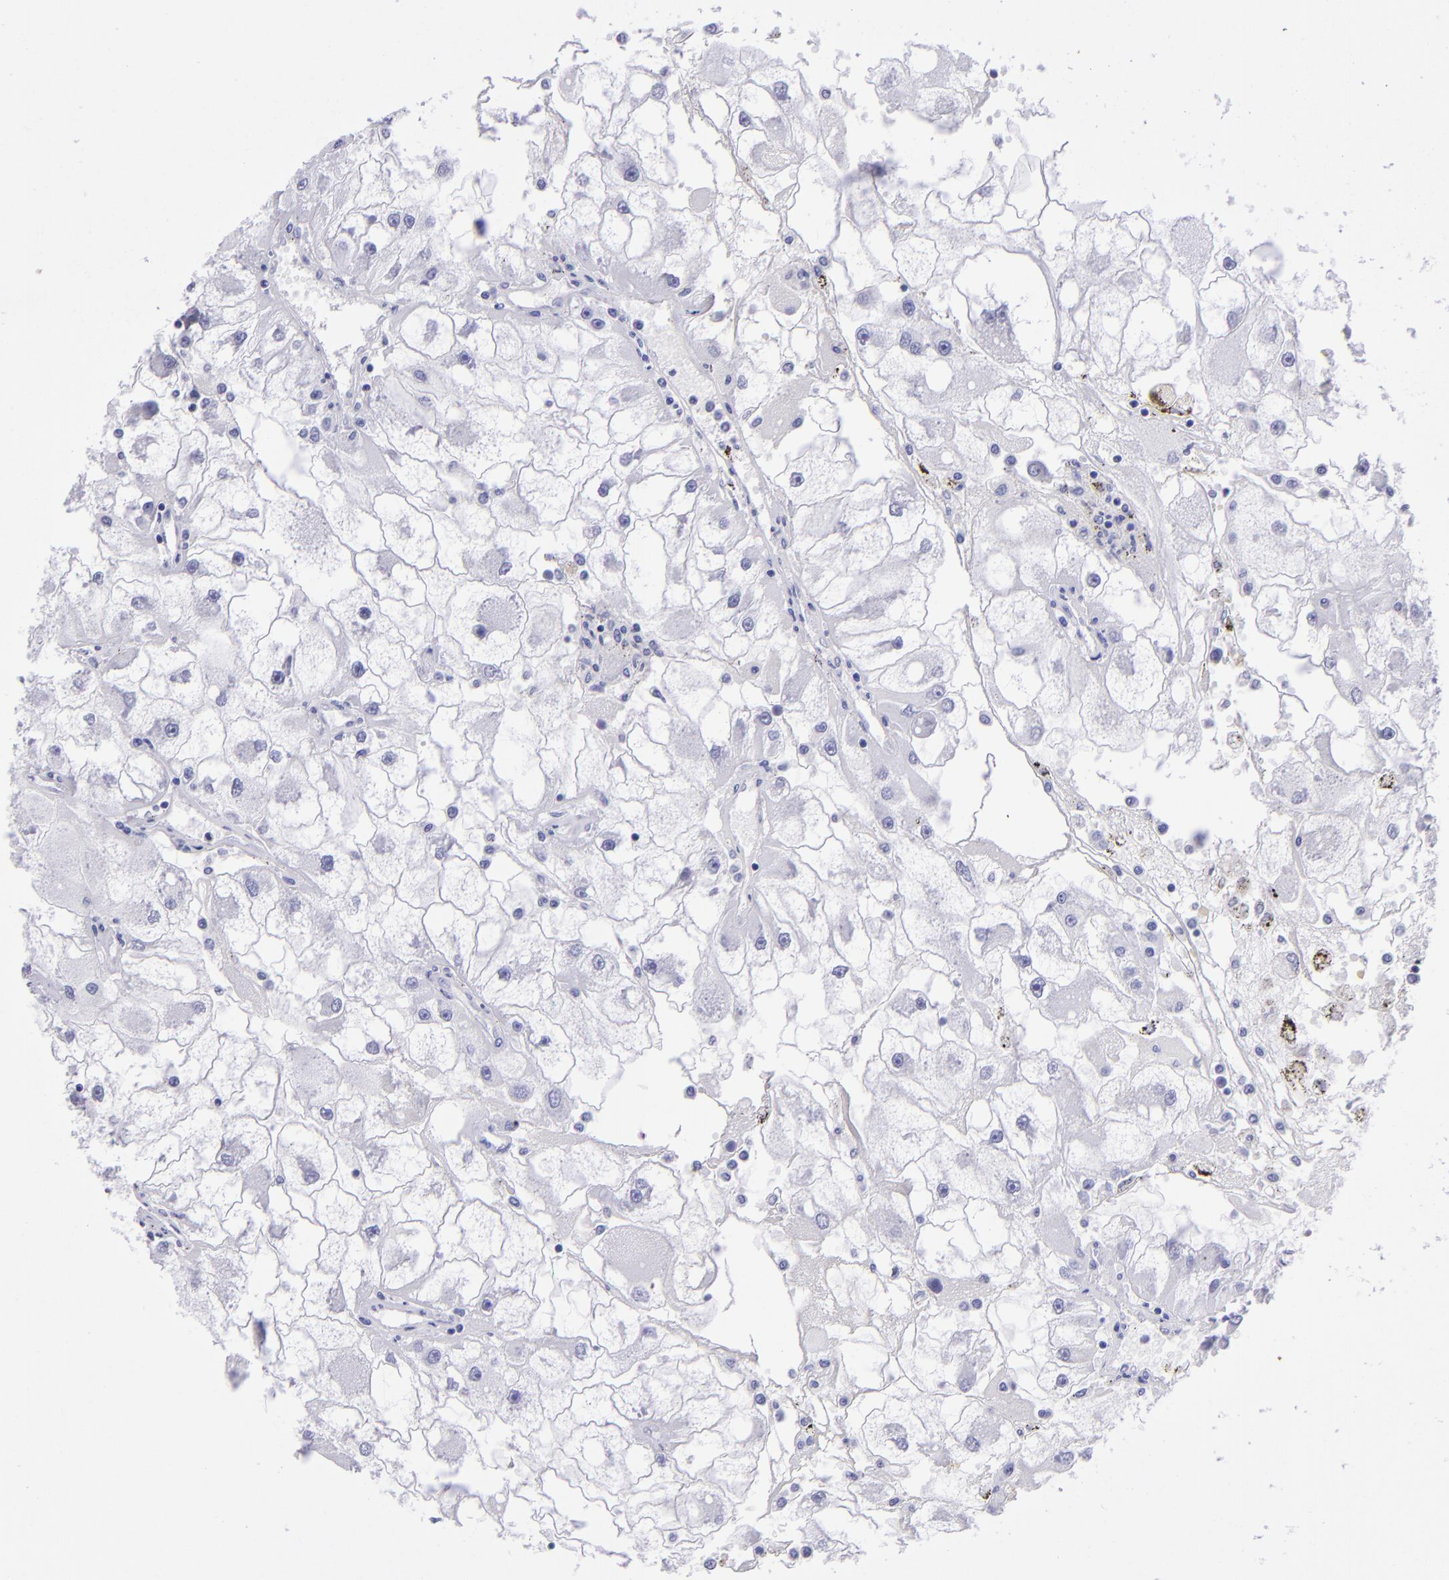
{"staining": {"intensity": "negative", "quantity": "none", "location": "none"}, "tissue": "renal cancer", "cell_type": "Tumor cells", "image_type": "cancer", "snomed": [{"axis": "morphology", "description": "Adenocarcinoma, NOS"}, {"axis": "topography", "description": "Kidney"}], "caption": "This photomicrograph is of renal cancer stained with immunohistochemistry to label a protein in brown with the nuclei are counter-stained blue. There is no positivity in tumor cells. Nuclei are stained in blue.", "gene": "TYRP1", "patient": {"sex": "female", "age": 73}}